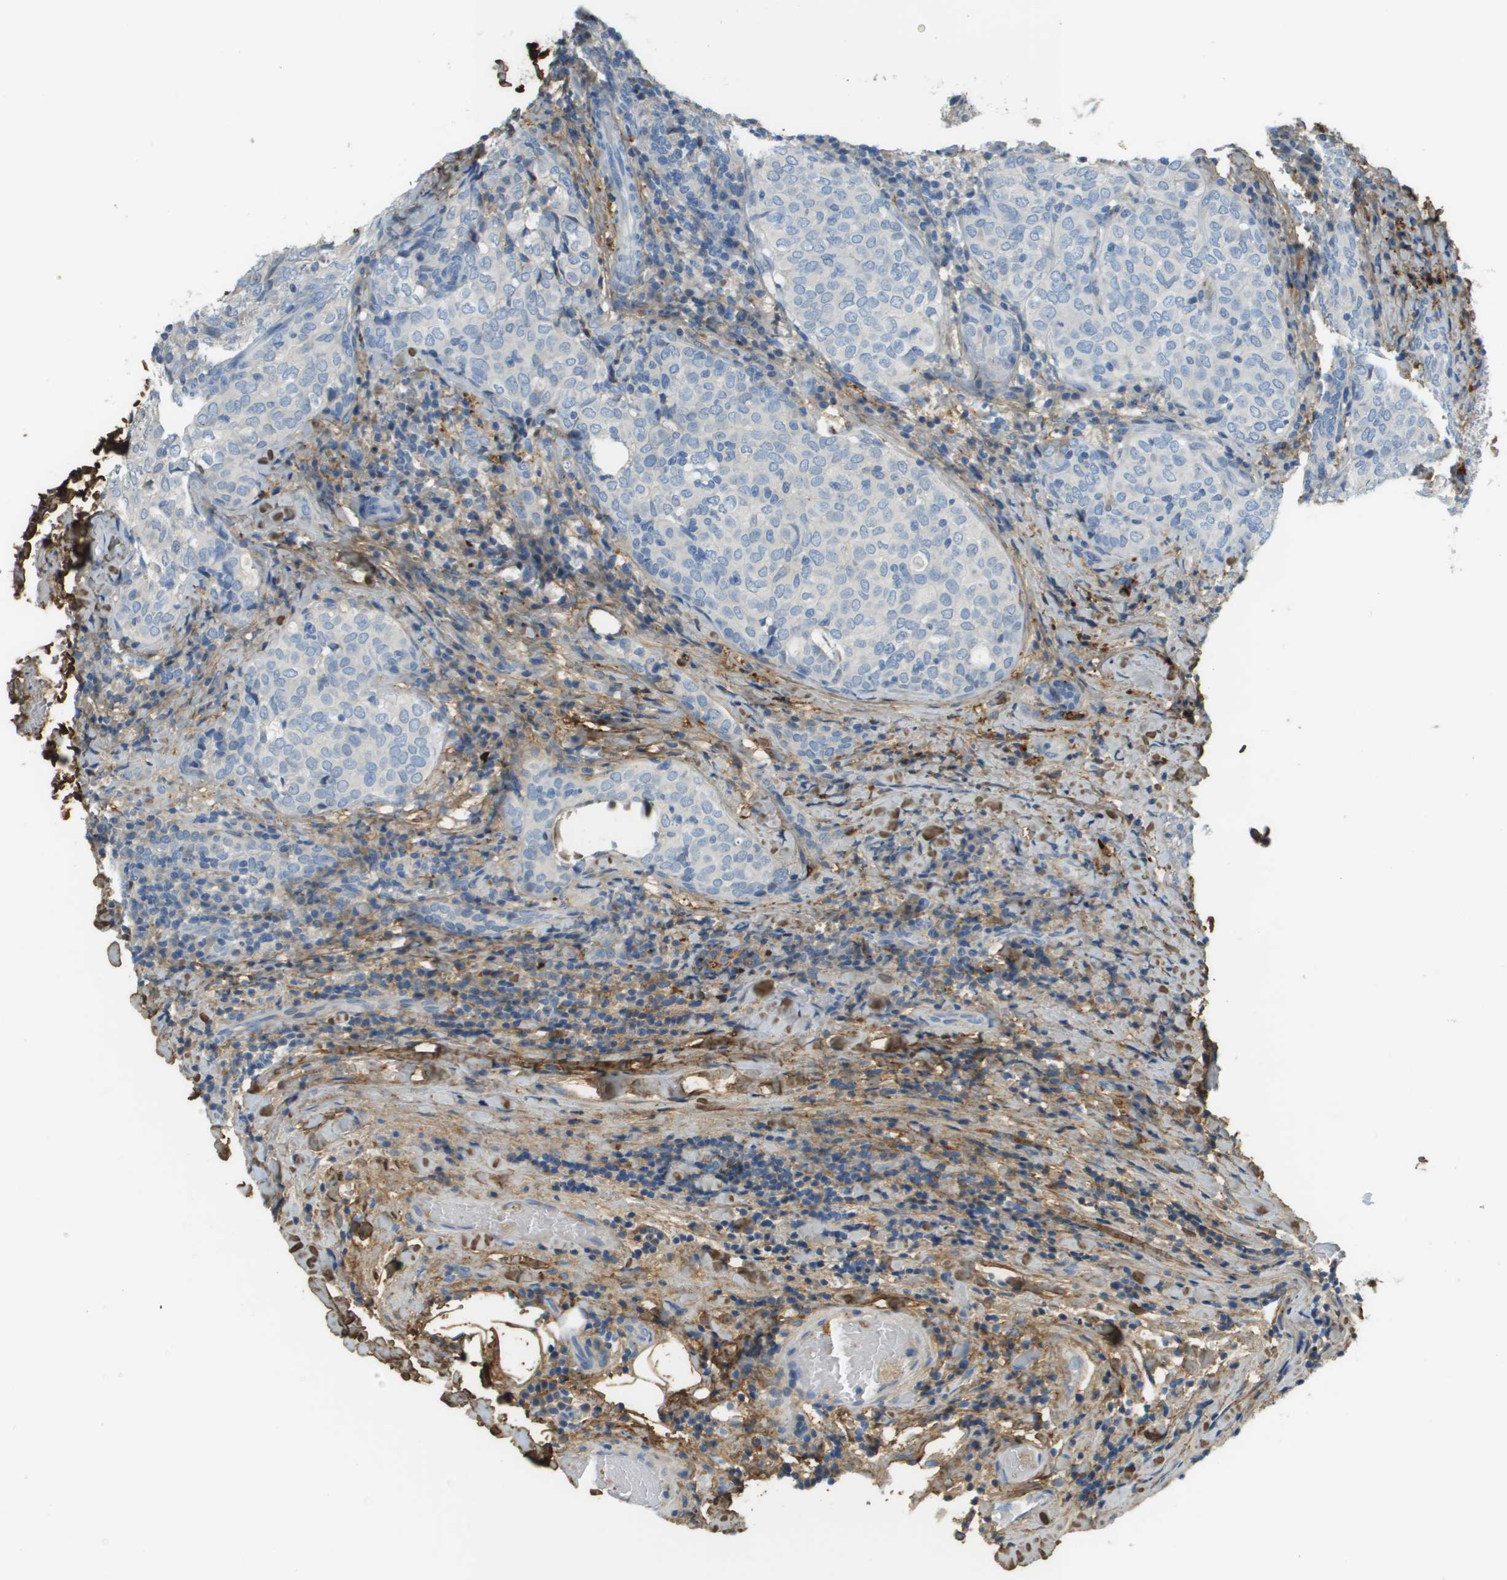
{"staining": {"intensity": "negative", "quantity": "none", "location": "none"}, "tissue": "thyroid cancer", "cell_type": "Tumor cells", "image_type": "cancer", "snomed": [{"axis": "morphology", "description": "Normal tissue, NOS"}, {"axis": "morphology", "description": "Papillary adenocarcinoma, NOS"}, {"axis": "topography", "description": "Thyroid gland"}], "caption": "Histopathology image shows no protein expression in tumor cells of thyroid papillary adenocarcinoma tissue. (DAB immunohistochemistry (IHC) with hematoxylin counter stain).", "gene": "DCN", "patient": {"sex": "female", "age": 30}}